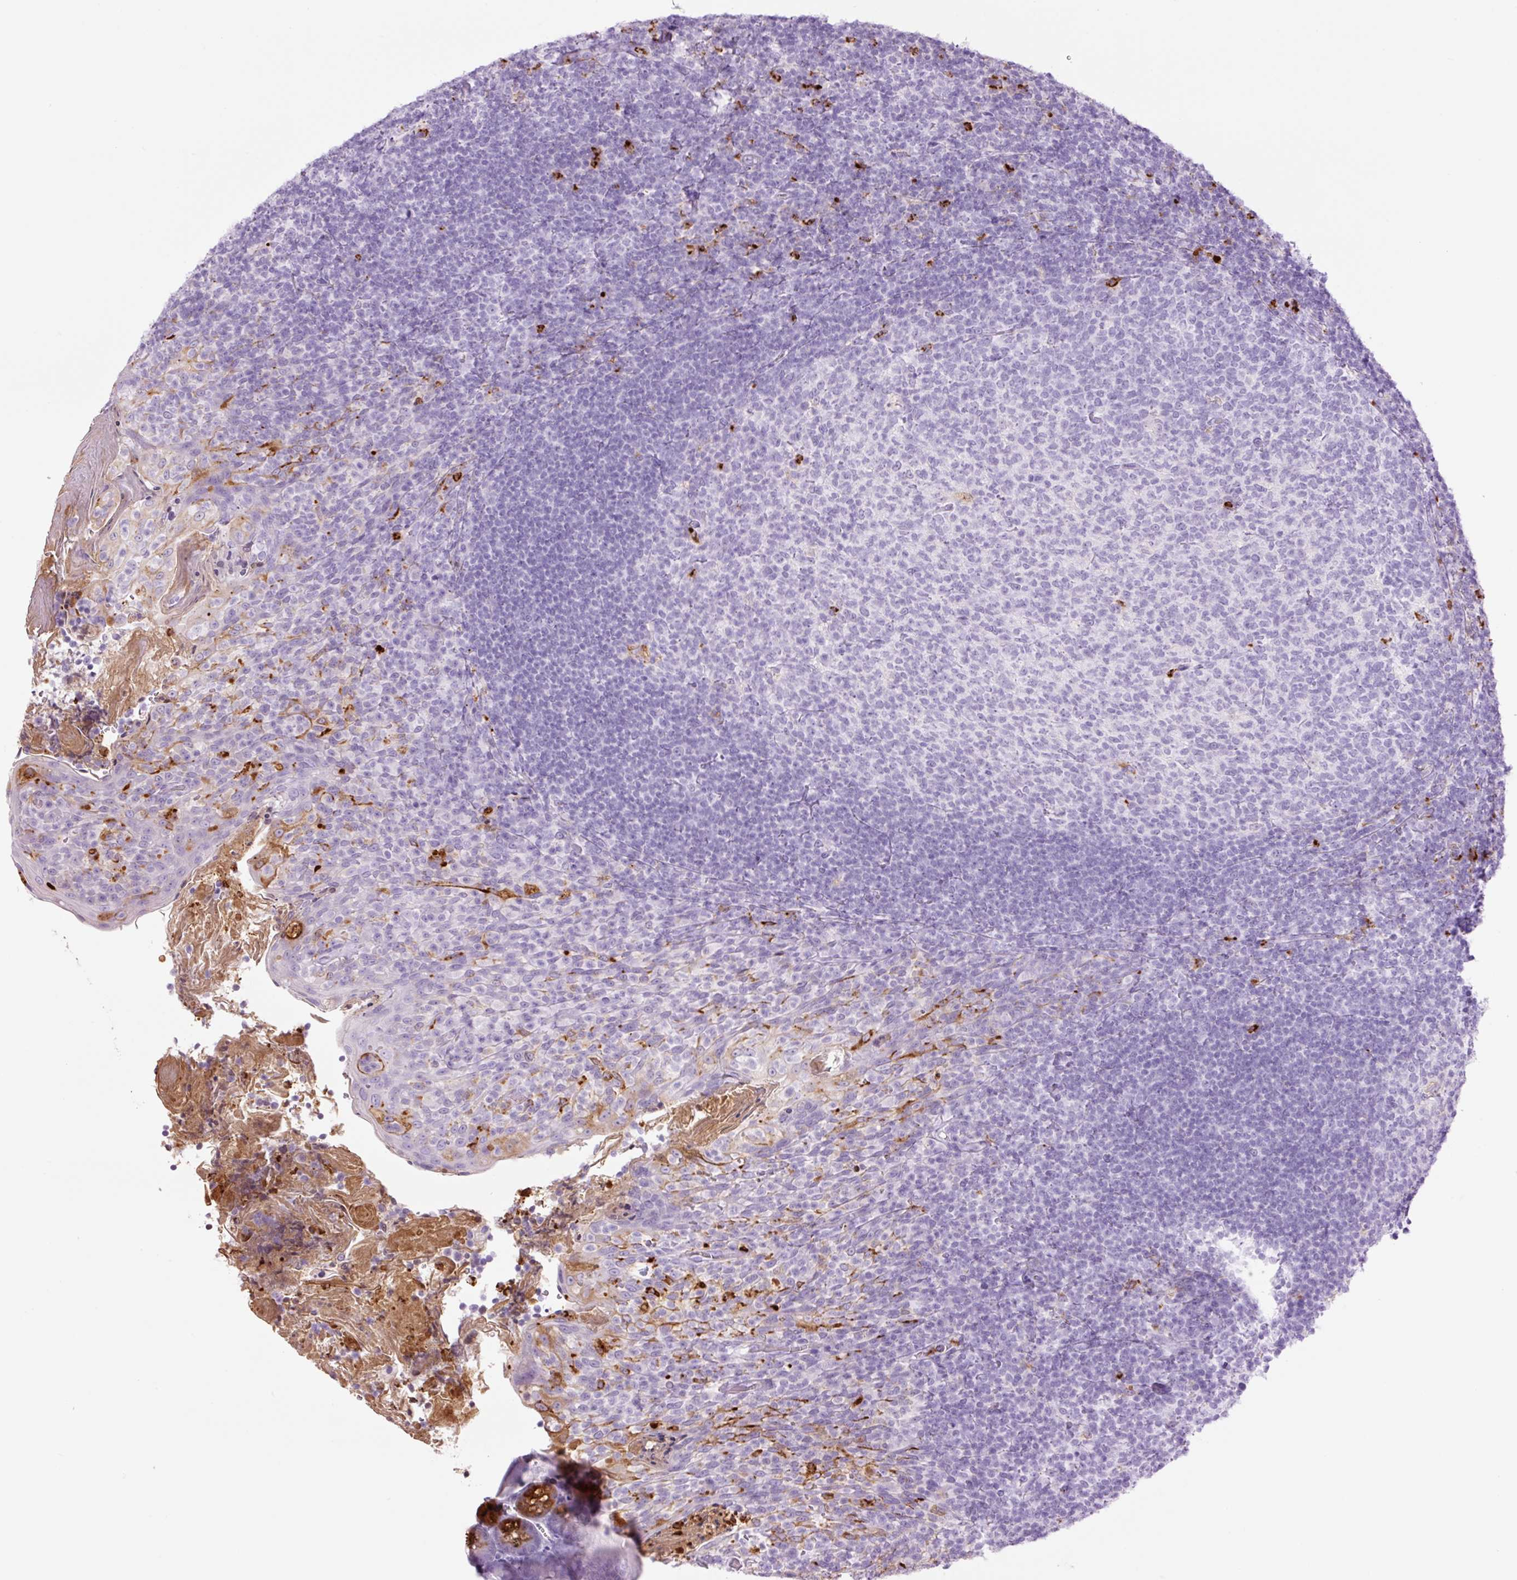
{"staining": {"intensity": "moderate", "quantity": "<25%", "location": "nuclear"}, "tissue": "tonsil", "cell_type": "Germinal center cells", "image_type": "normal", "snomed": [{"axis": "morphology", "description": "Normal tissue, NOS"}, {"axis": "topography", "description": "Tonsil"}], "caption": "Immunohistochemical staining of normal human tonsil shows low levels of moderate nuclear positivity in about <25% of germinal center cells. The protein of interest is stained brown, and the nuclei are stained in blue (DAB (3,3'-diaminobenzidine) IHC with brightfield microscopy, high magnification).", "gene": "LYZ", "patient": {"sex": "female", "age": 10}}